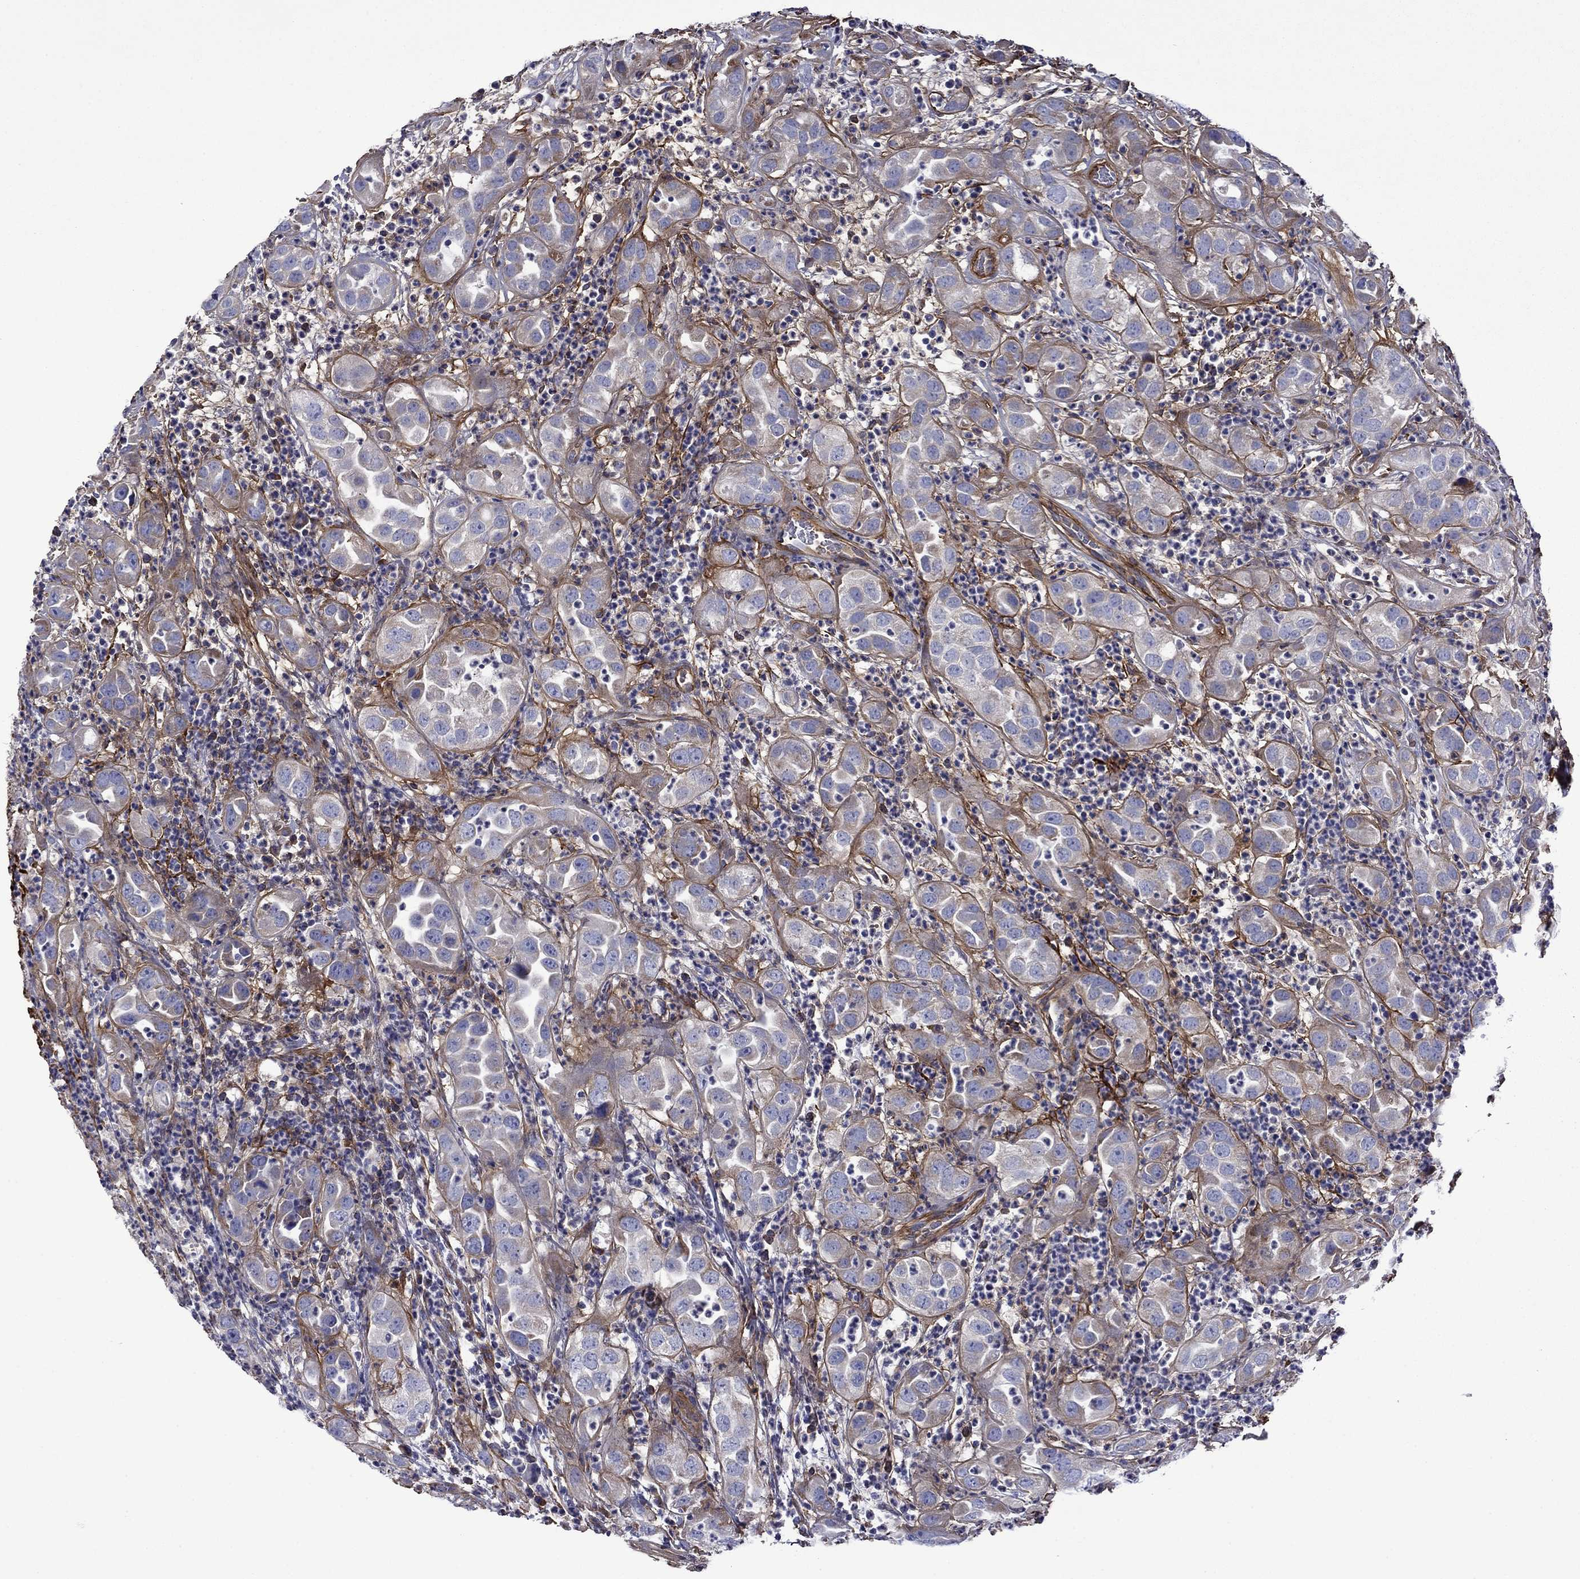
{"staining": {"intensity": "negative", "quantity": "none", "location": "none"}, "tissue": "urothelial cancer", "cell_type": "Tumor cells", "image_type": "cancer", "snomed": [{"axis": "morphology", "description": "Urothelial carcinoma, High grade"}, {"axis": "topography", "description": "Urinary bladder"}], "caption": "DAB (3,3'-diaminobenzidine) immunohistochemical staining of urothelial carcinoma (high-grade) shows no significant staining in tumor cells.", "gene": "HSPG2", "patient": {"sex": "female", "age": 41}}